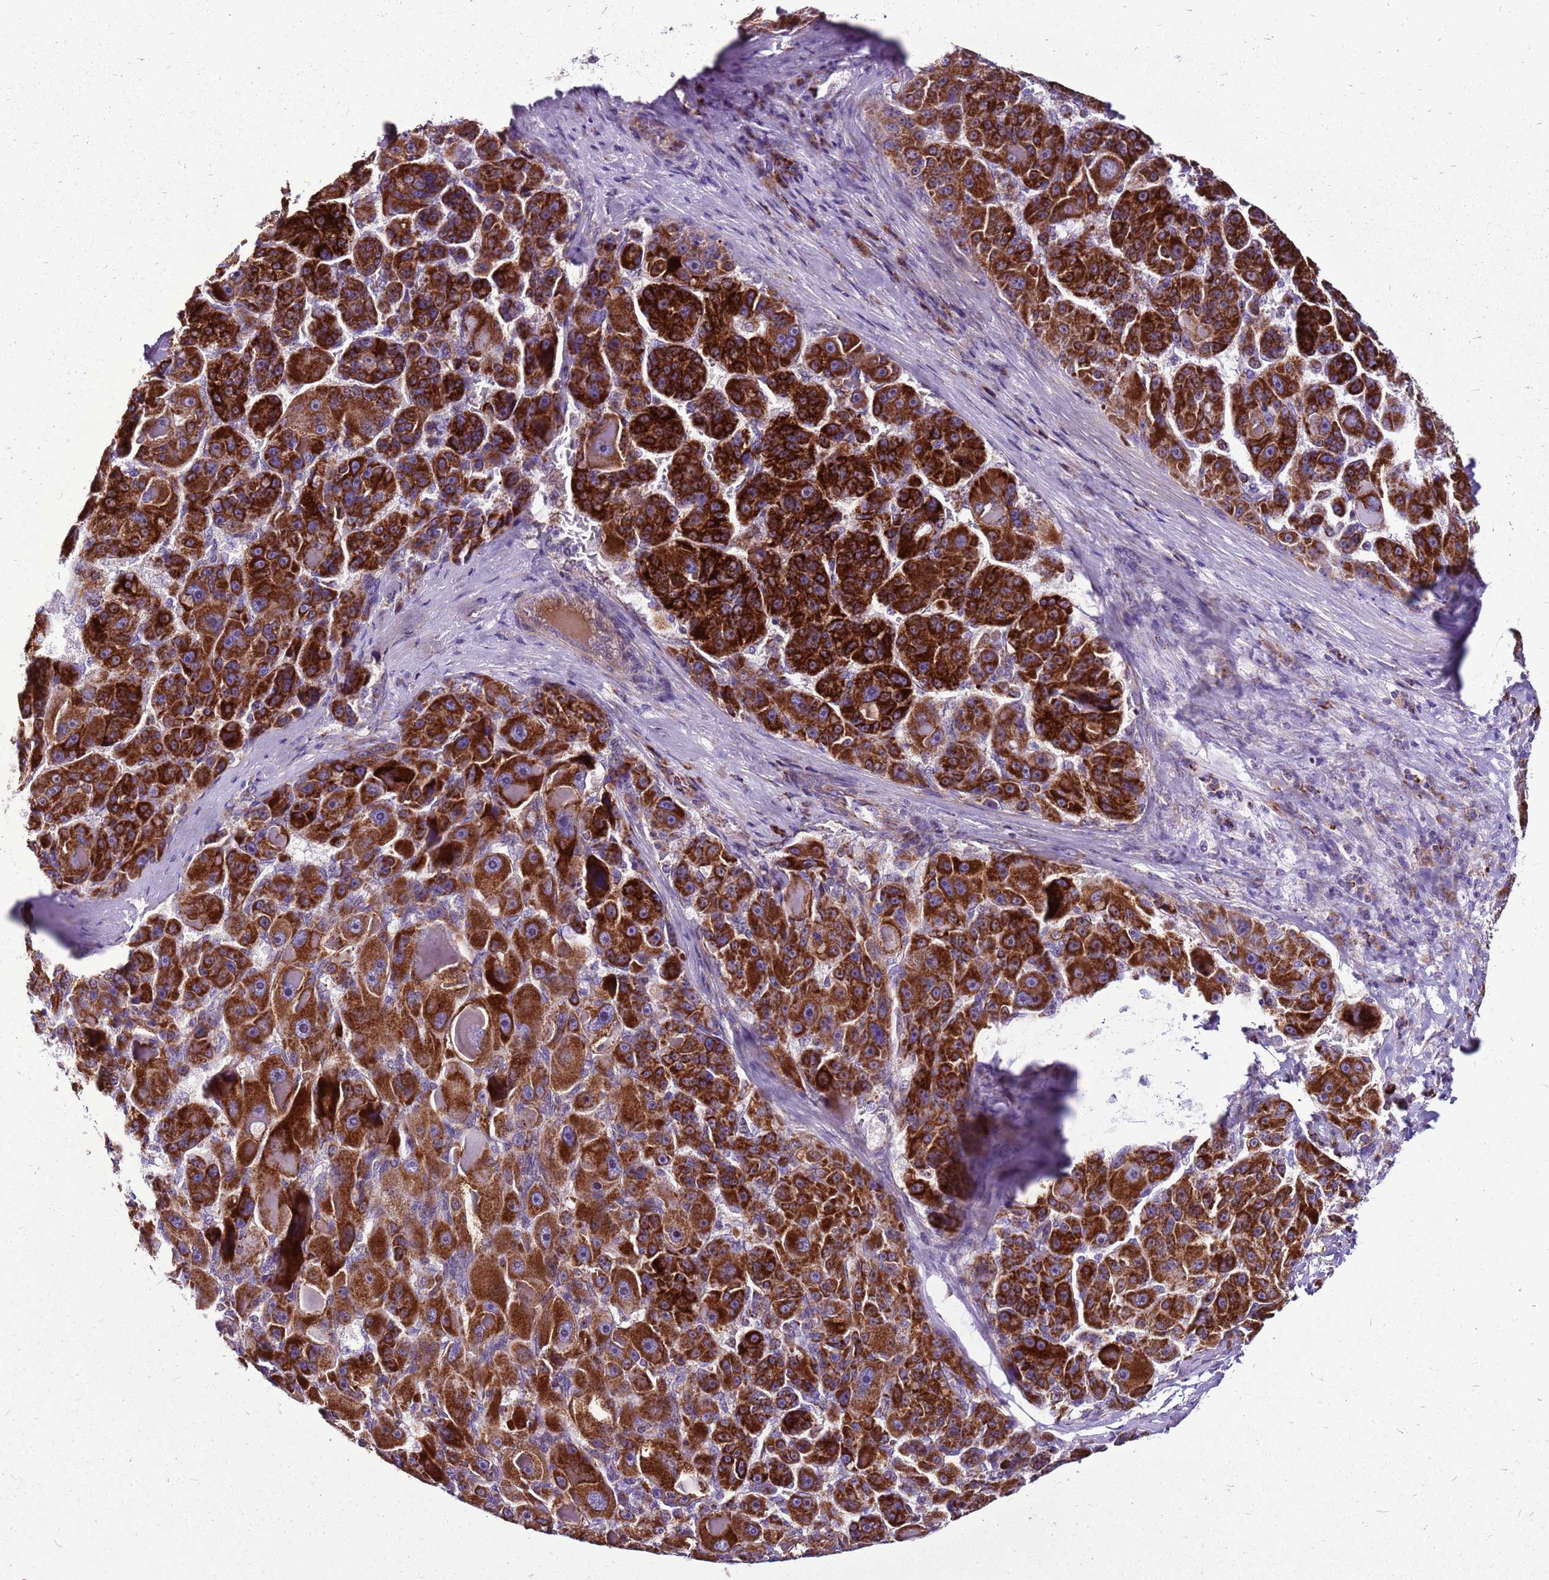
{"staining": {"intensity": "strong", "quantity": ">75%", "location": "cytoplasmic/membranous"}, "tissue": "liver cancer", "cell_type": "Tumor cells", "image_type": "cancer", "snomed": [{"axis": "morphology", "description": "Carcinoma, Hepatocellular, NOS"}, {"axis": "topography", "description": "Liver"}], "caption": "Liver hepatocellular carcinoma stained for a protein demonstrates strong cytoplasmic/membranous positivity in tumor cells.", "gene": "GCDH", "patient": {"sex": "male", "age": 76}}